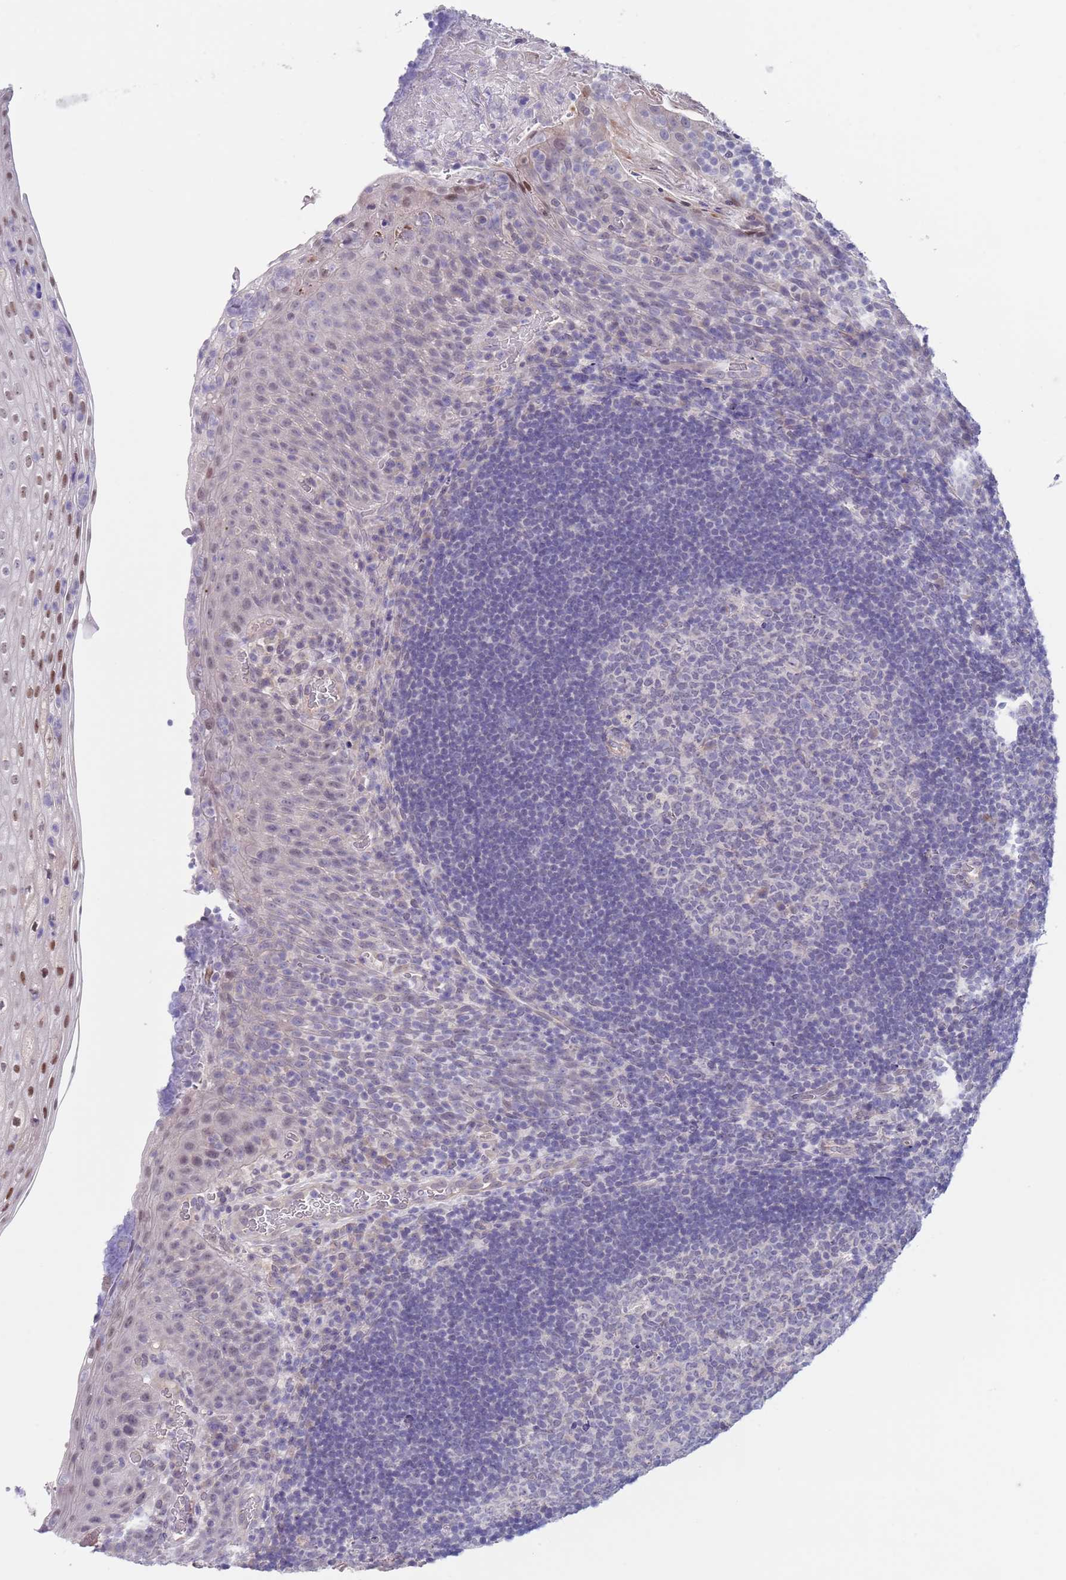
{"staining": {"intensity": "negative", "quantity": "none", "location": "none"}, "tissue": "tonsil", "cell_type": "Germinal center cells", "image_type": "normal", "snomed": [{"axis": "morphology", "description": "Normal tissue, NOS"}, {"axis": "topography", "description": "Tonsil"}], "caption": "Germinal center cells show no significant protein expression in unremarkable tonsil. (Stains: DAB immunohistochemistry with hematoxylin counter stain, Microscopy: brightfield microscopy at high magnification).", "gene": "RNF169", "patient": {"sex": "male", "age": 17}}